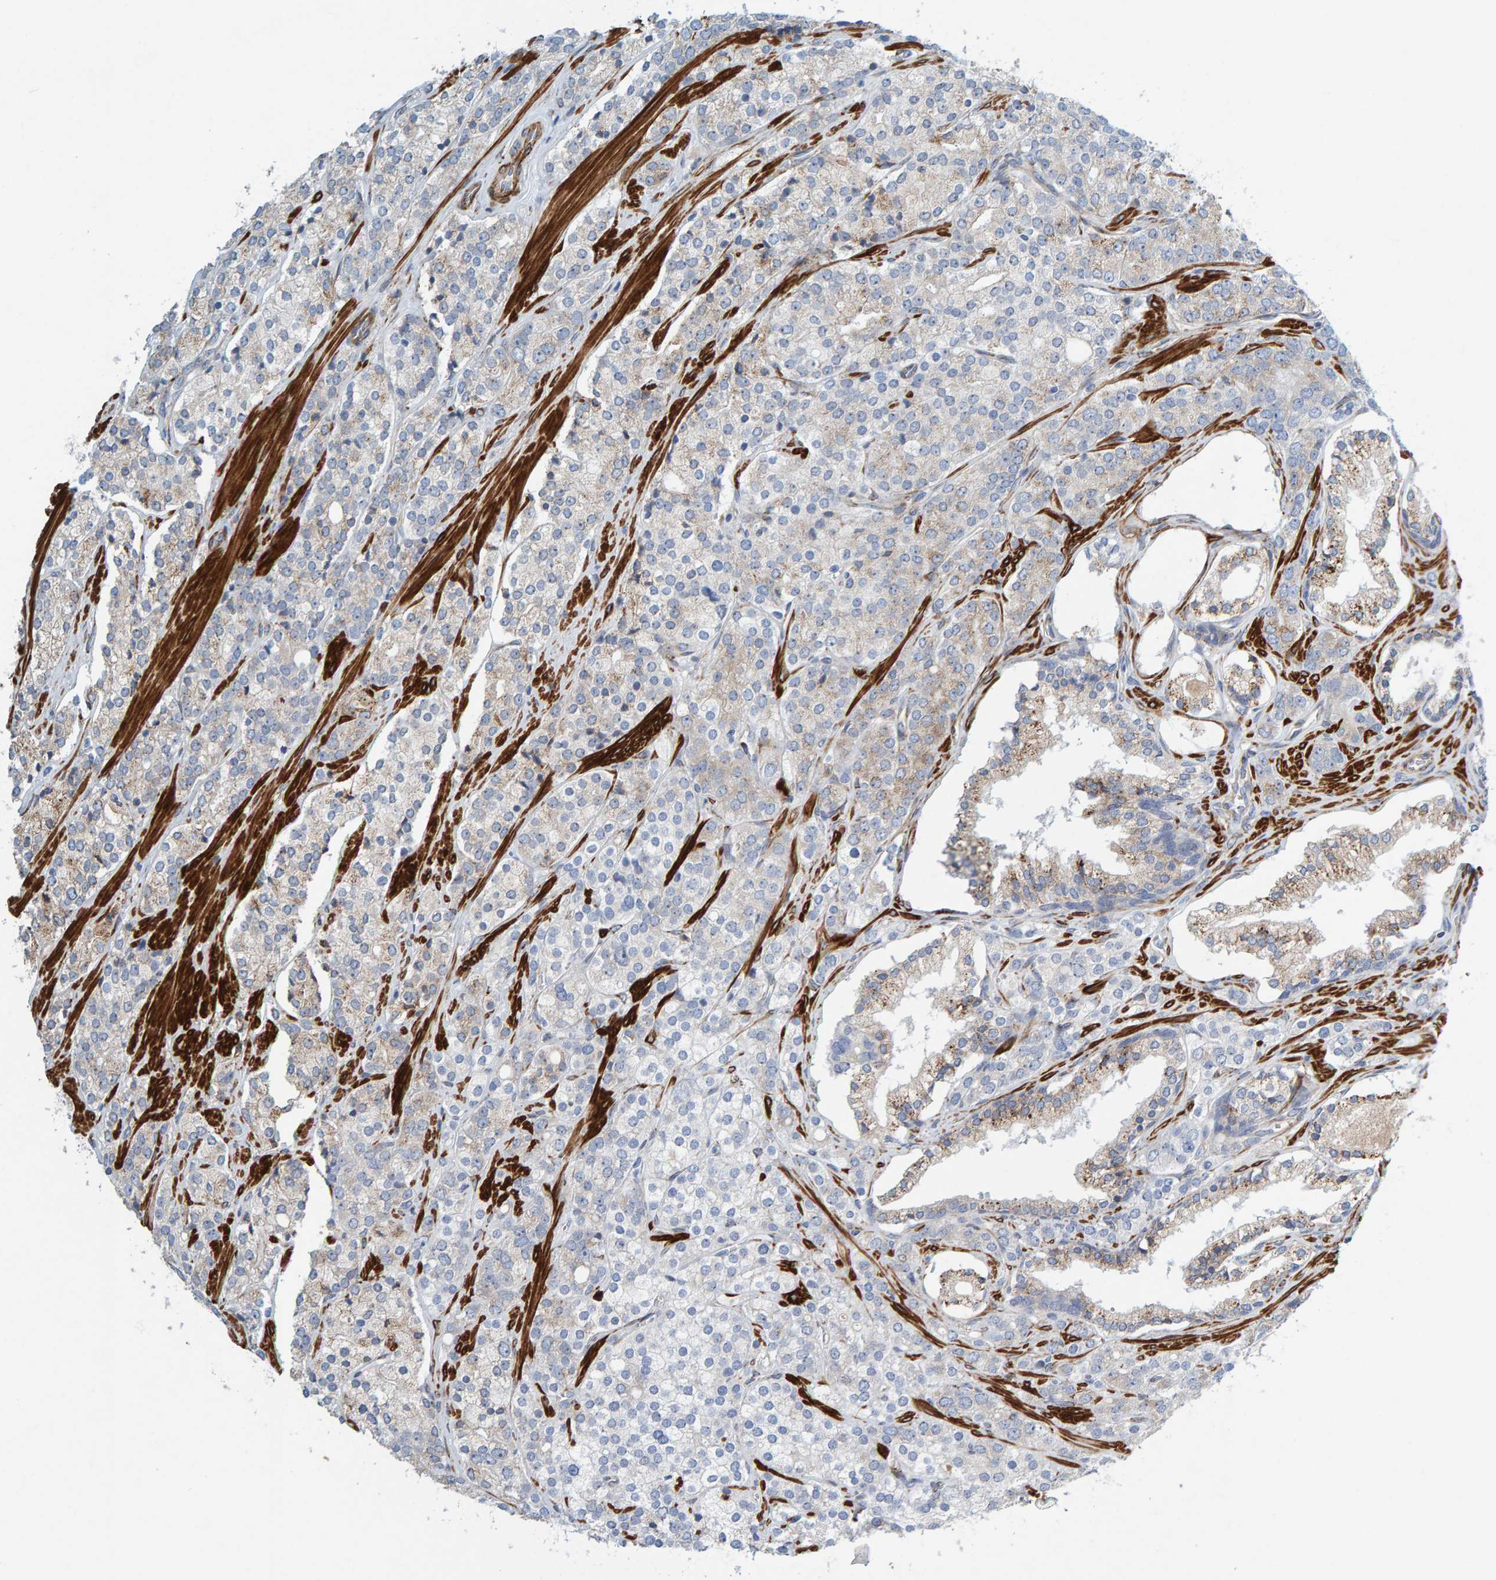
{"staining": {"intensity": "weak", "quantity": "25%-75%", "location": "cytoplasmic/membranous"}, "tissue": "prostate cancer", "cell_type": "Tumor cells", "image_type": "cancer", "snomed": [{"axis": "morphology", "description": "Adenocarcinoma, High grade"}, {"axis": "topography", "description": "Prostate"}], "caption": "Immunohistochemistry (IHC) histopathology image of high-grade adenocarcinoma (prostate) stained for a protein (brown), which exhibits low levels of weak cytoplasmic/membranous staining in approximately 25%-75% of tumor cells.", "gene": "MMP16", "patient": {"sex": "male", "age": 71}}